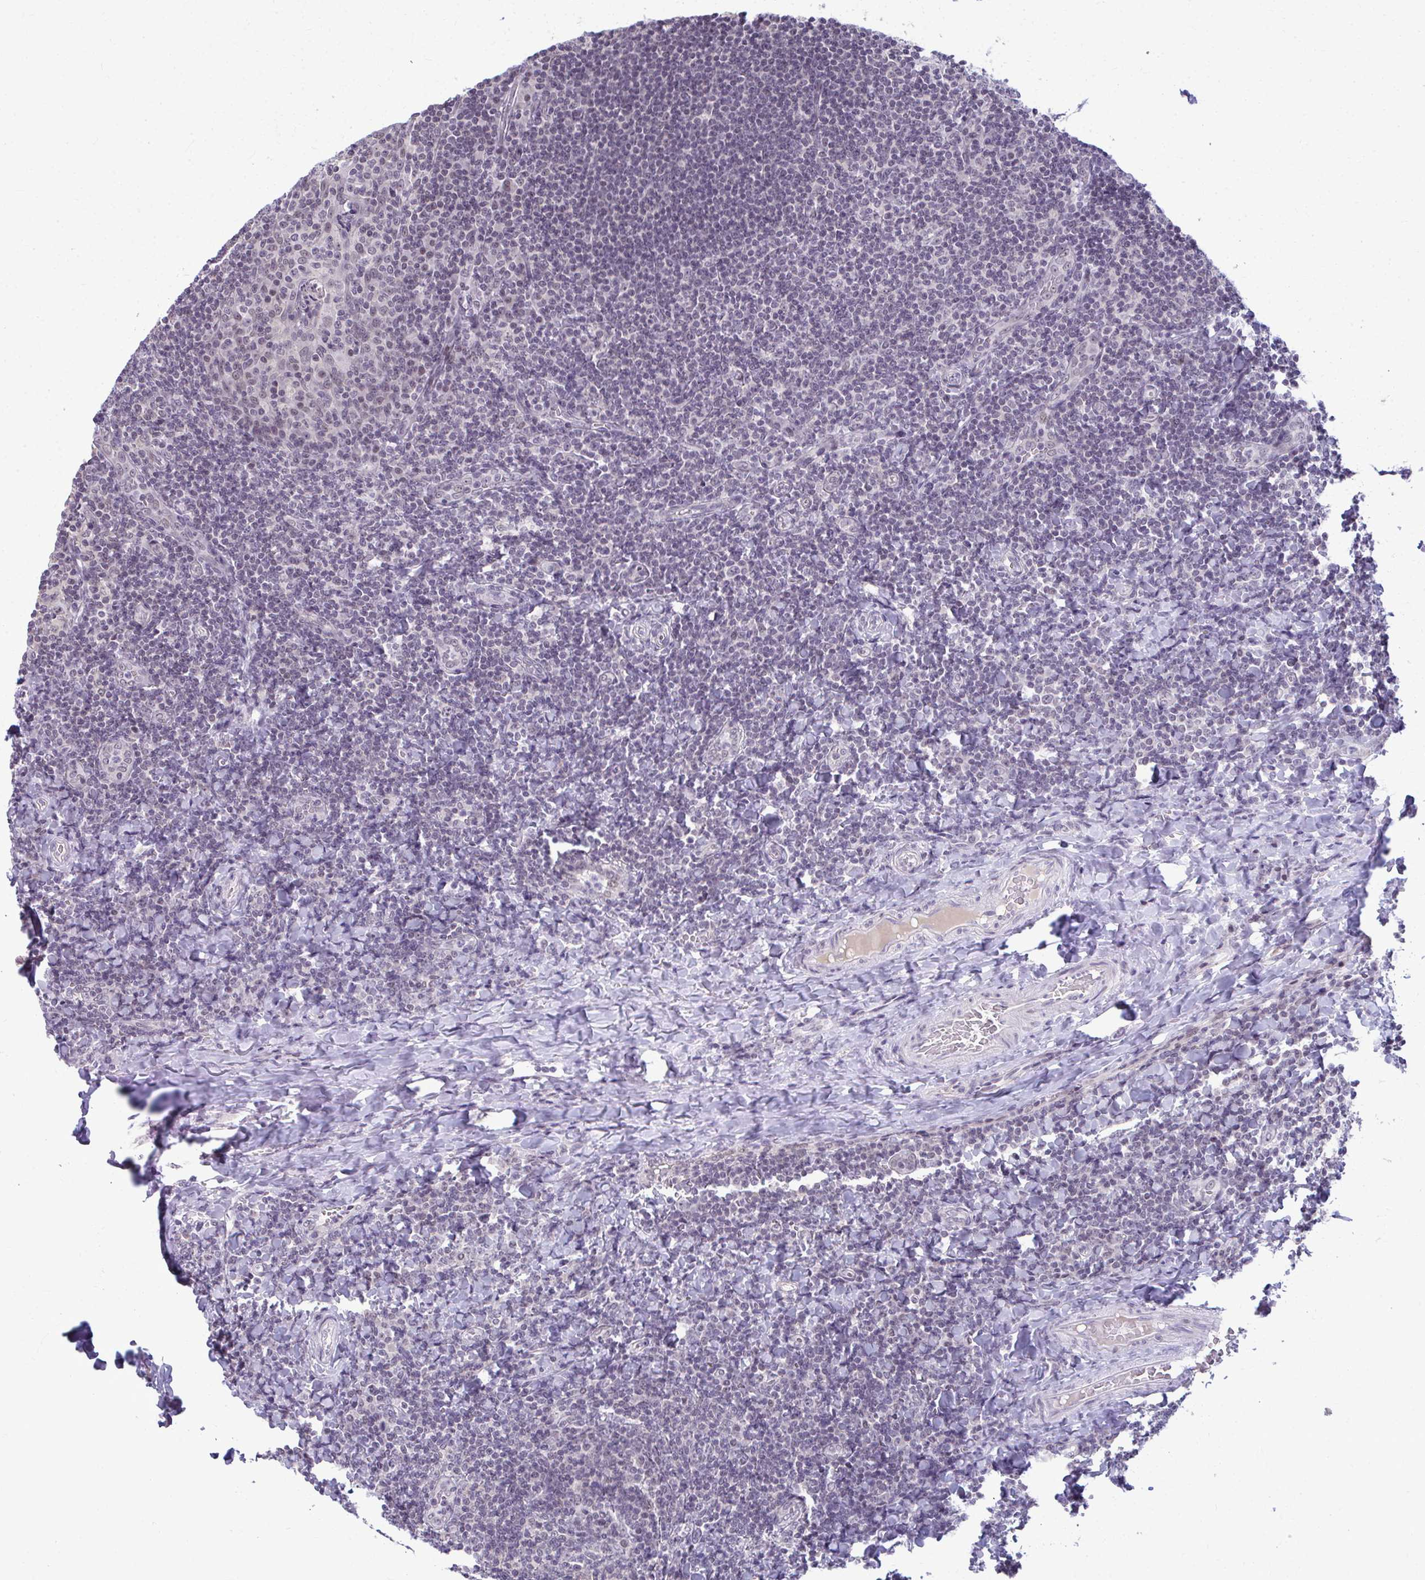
{"staining": {"intensity": "negative", "quantity": "none", "location": "none"}, "tissue": "tonsil", "cell_type": "Germinal center cells", "image_type": "normal", "snomed": [{"axis": "morphology", "description": "Normal tissue, NOS"}, {"axis": "topography", "description": "Tonsil"}], "caption": "IHC histopathology image of unremarkable tonsil stained for a protein (brown), which reveals no staining in germinal center cells. (DAB immunohistochemistry, high magnification).", "gene": "MAF1", "patient": {"sex": "male", "age": 17}}